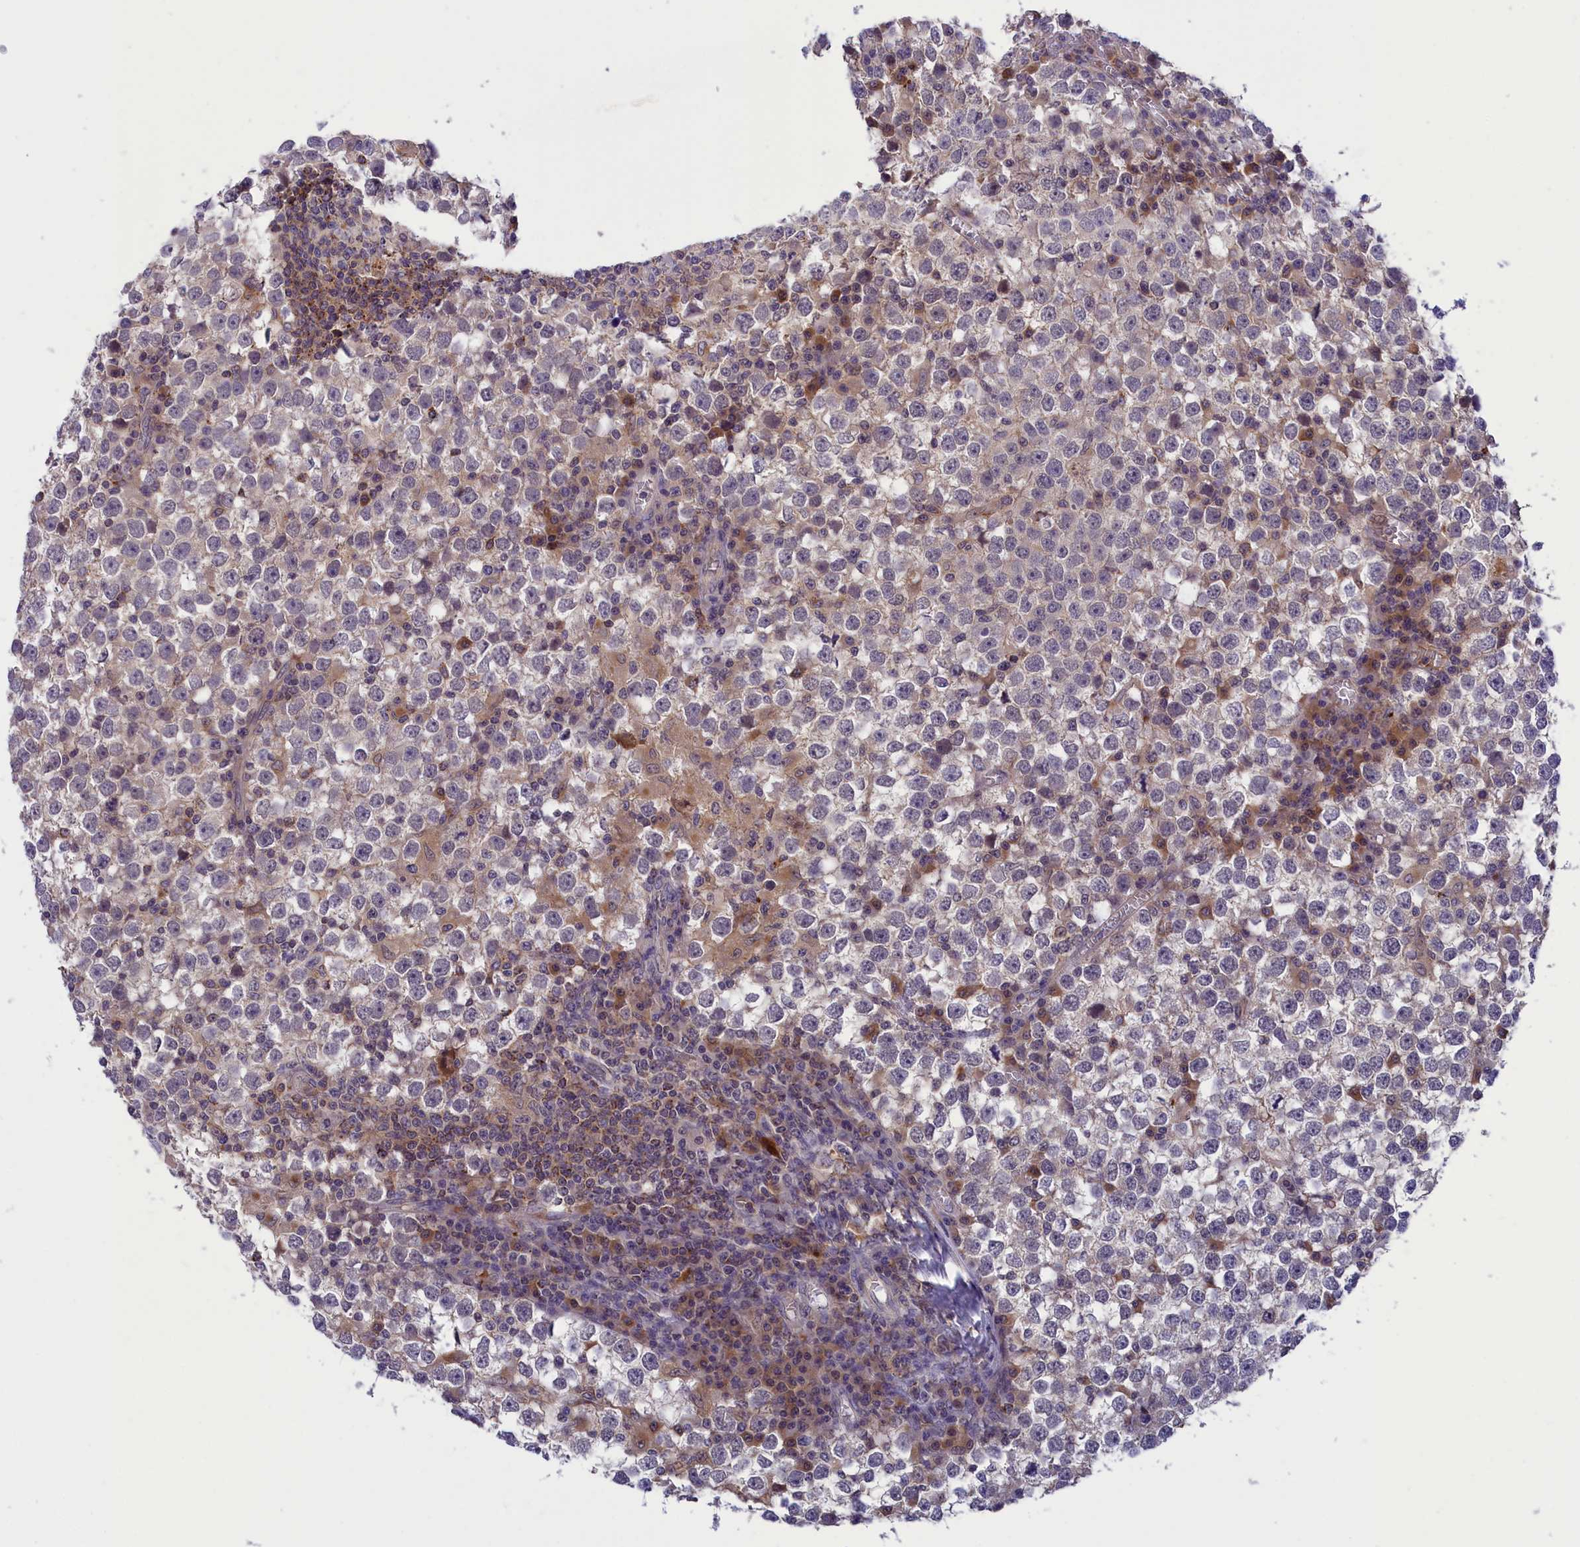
{"staining": {"intensity": "weak", "quantity": "<25%", "location": "cytoplasmic/membranous"}, "tissue": "testis cancer", "cell_type": "Tumor cells", "image_type": "cancer", "snomed": [{"axis": "morphology", "description": "Seminoma, NOS"}, {"axis": "topography", "description": "Testis"}], "caption": "There is no significant staining in tumor cells of testis cancer (seminoma).", "gene": "STYX", "patient": {"sex": "male", "age": 65}}